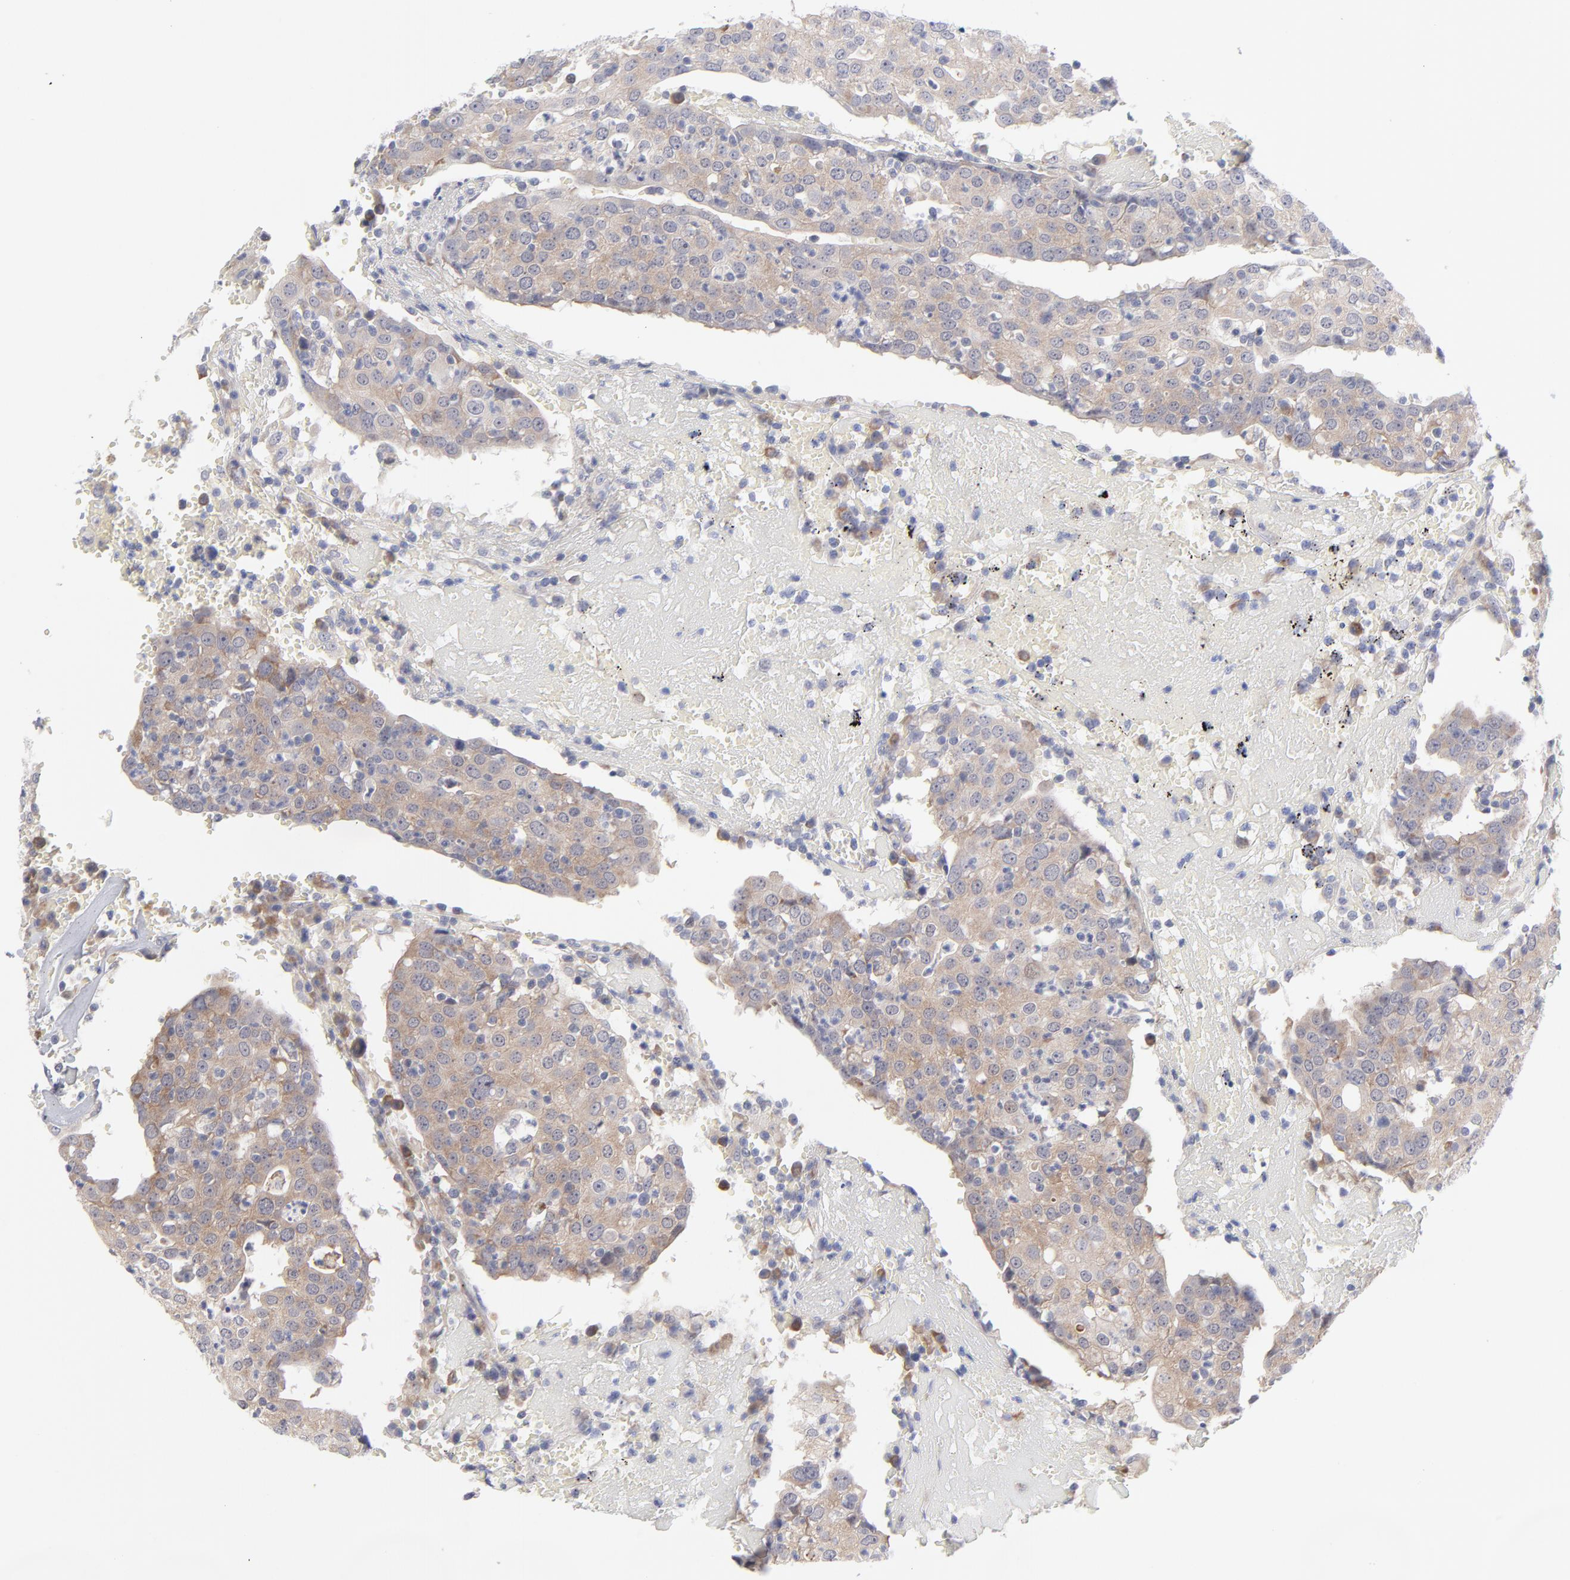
{"staining": {"intensity": "weak", "quantity": ">75%", "location": "cytoplasmic/membranous"}, "tissue": "head and neck cancer", "cell_type": "Tumor cells", "image_type": "cancer", "snomed": [{"axis": "morphology", "description": "Adenocarcinoma, NOS"}, {"axis": "topography", "description": "Salivary gland"}, {"axis": "topography", "description": "Head-Neck"}], "caption": "Adenocarcinoma (head and neck) was stained to show a protein in brown. There is low levels of weak cytoplasmic/membranous positivity in about >75% of tumor cells.", "gene": "RPS24", "patient": {"sex": "female", "age": 65}}